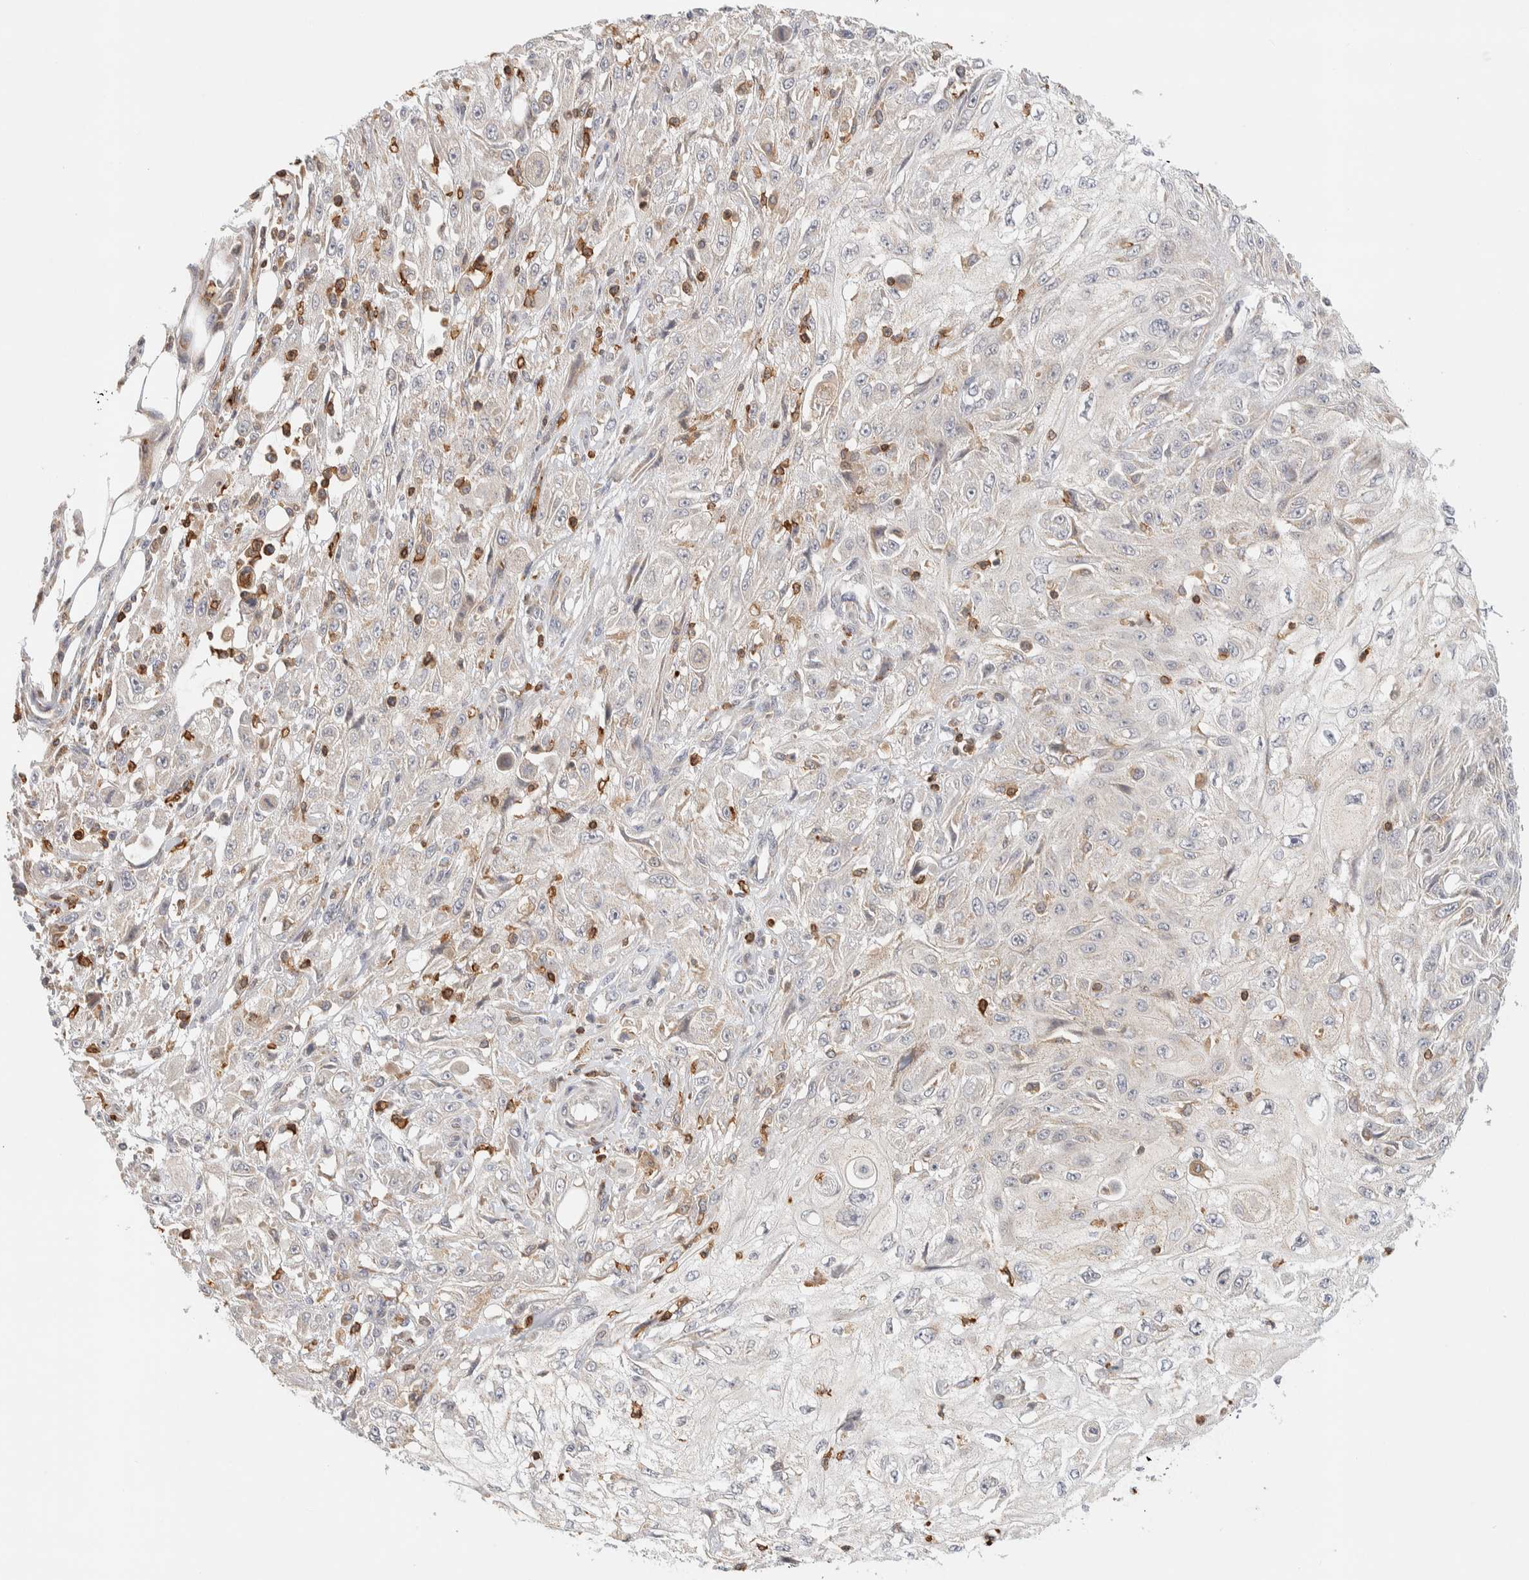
{"staining": {"intensity": "weak", "quantity": "<25%", "location": "cytoplasmic/membranous"}, "tissue": "skin cancer", "cell_type": "Tumor cells", "image_type": "cancer", "snomed": [{"axis": "morphology", "description": "Squamous cell carcinoma, NOS"}, {"axis": "morphology", "description": "Squamous cell carcinoma, metastatic, NOS"}, {"axis": "topography", "description": "Skin"}, {"axis": "topography", "description": "Lymph node"}], "caption": "Image shows no protein positivity in tumor cells of skin cancer tissue.", "gene": "RUNDC1", "patient": {"sex": "male", "age": 75}}